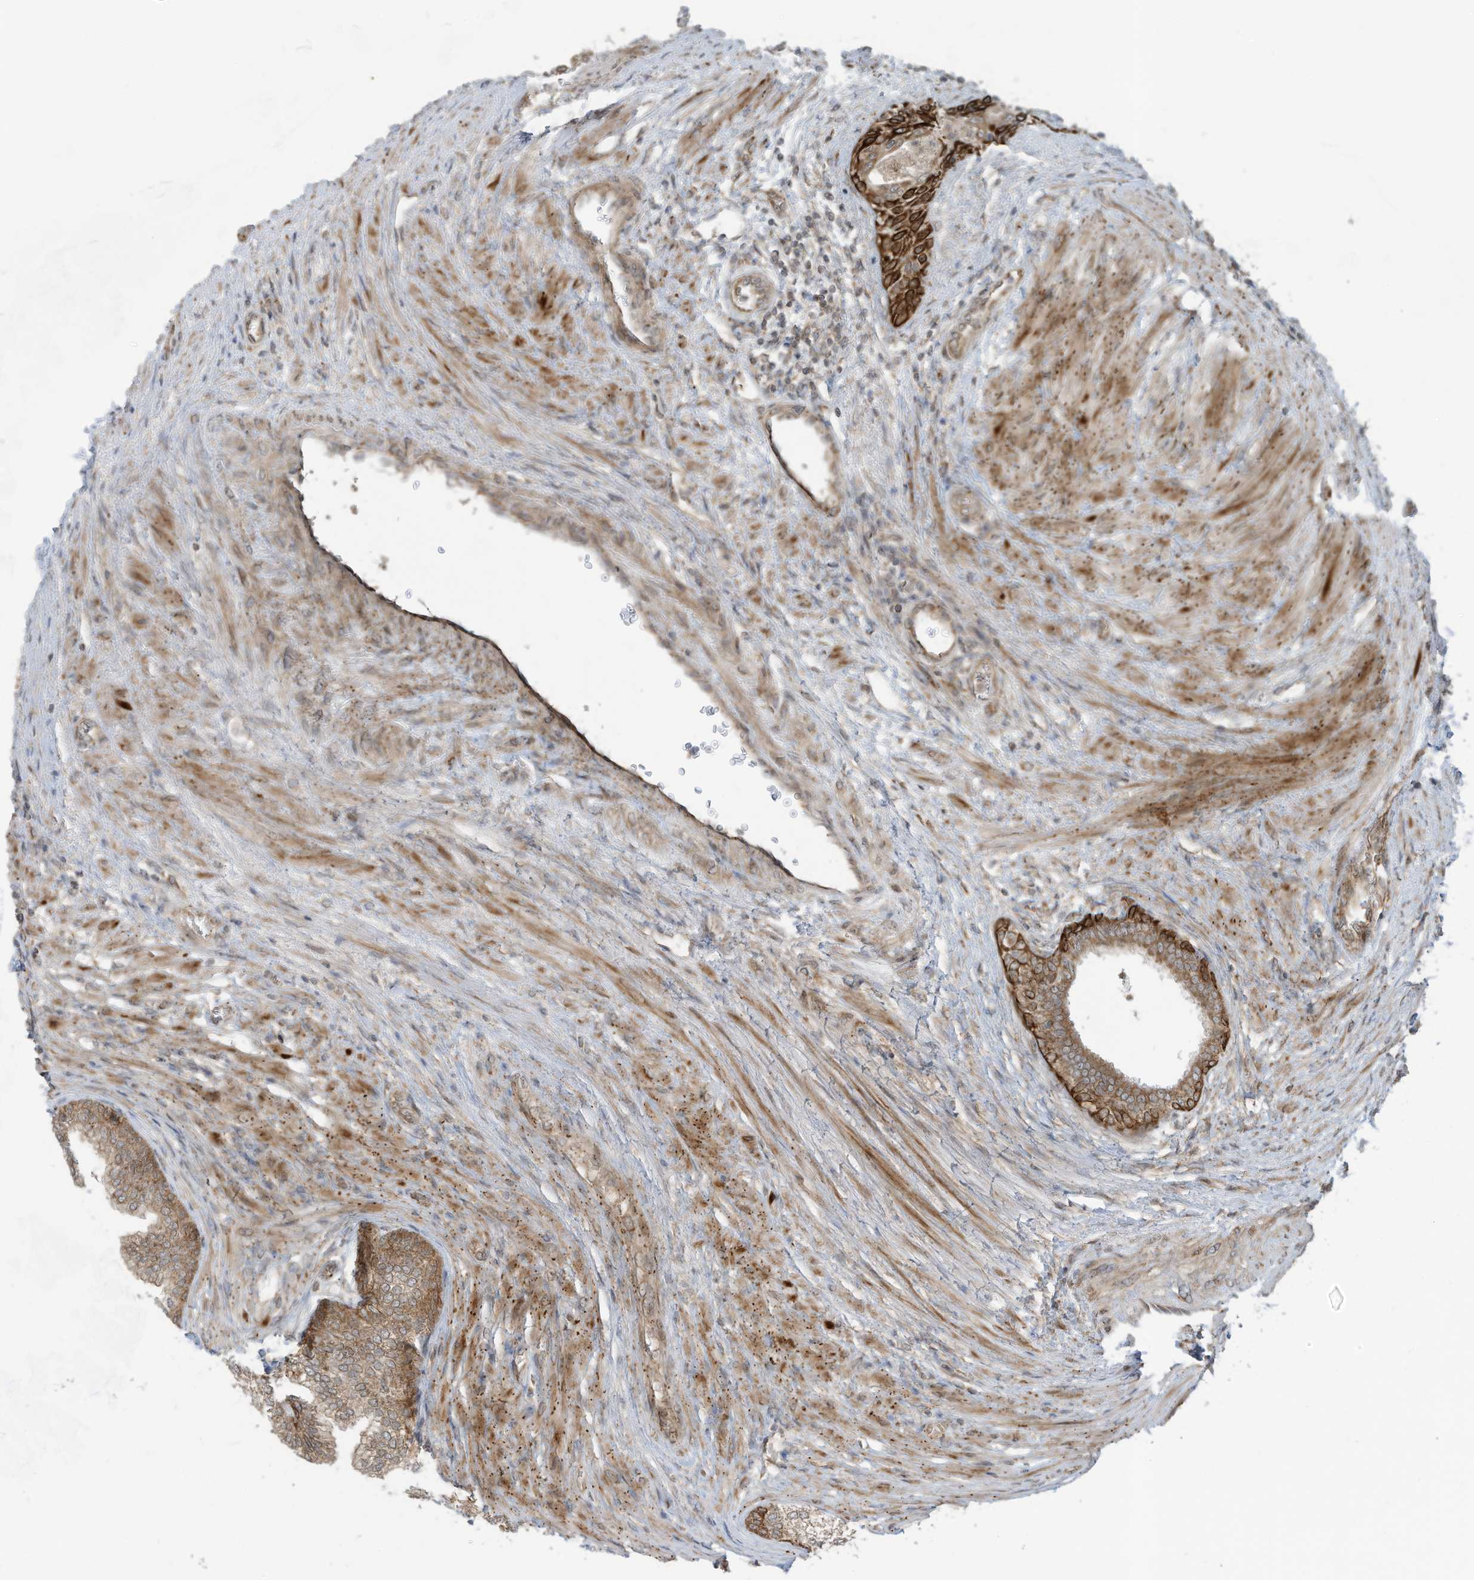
{"staining": {"intensity": "strong", "quantity": ">75%", "location": "cytoplasmic/membranous"}, "tissue": "prostate", "cell_type": "Glandular cells", "image_type": "normal", "snomed": [{"axis": "morphology", "description": "Normal tissue, NOS"}, {"axis": "topography", "description": "Prostate"}], "caption": "Protein staining shows strong cytoplasmic/membranous expression in about >75% of glandular cells in unremarkable prostate.", "gene": "TRIM67", "patient": {"sex": "male", "age": 76}}